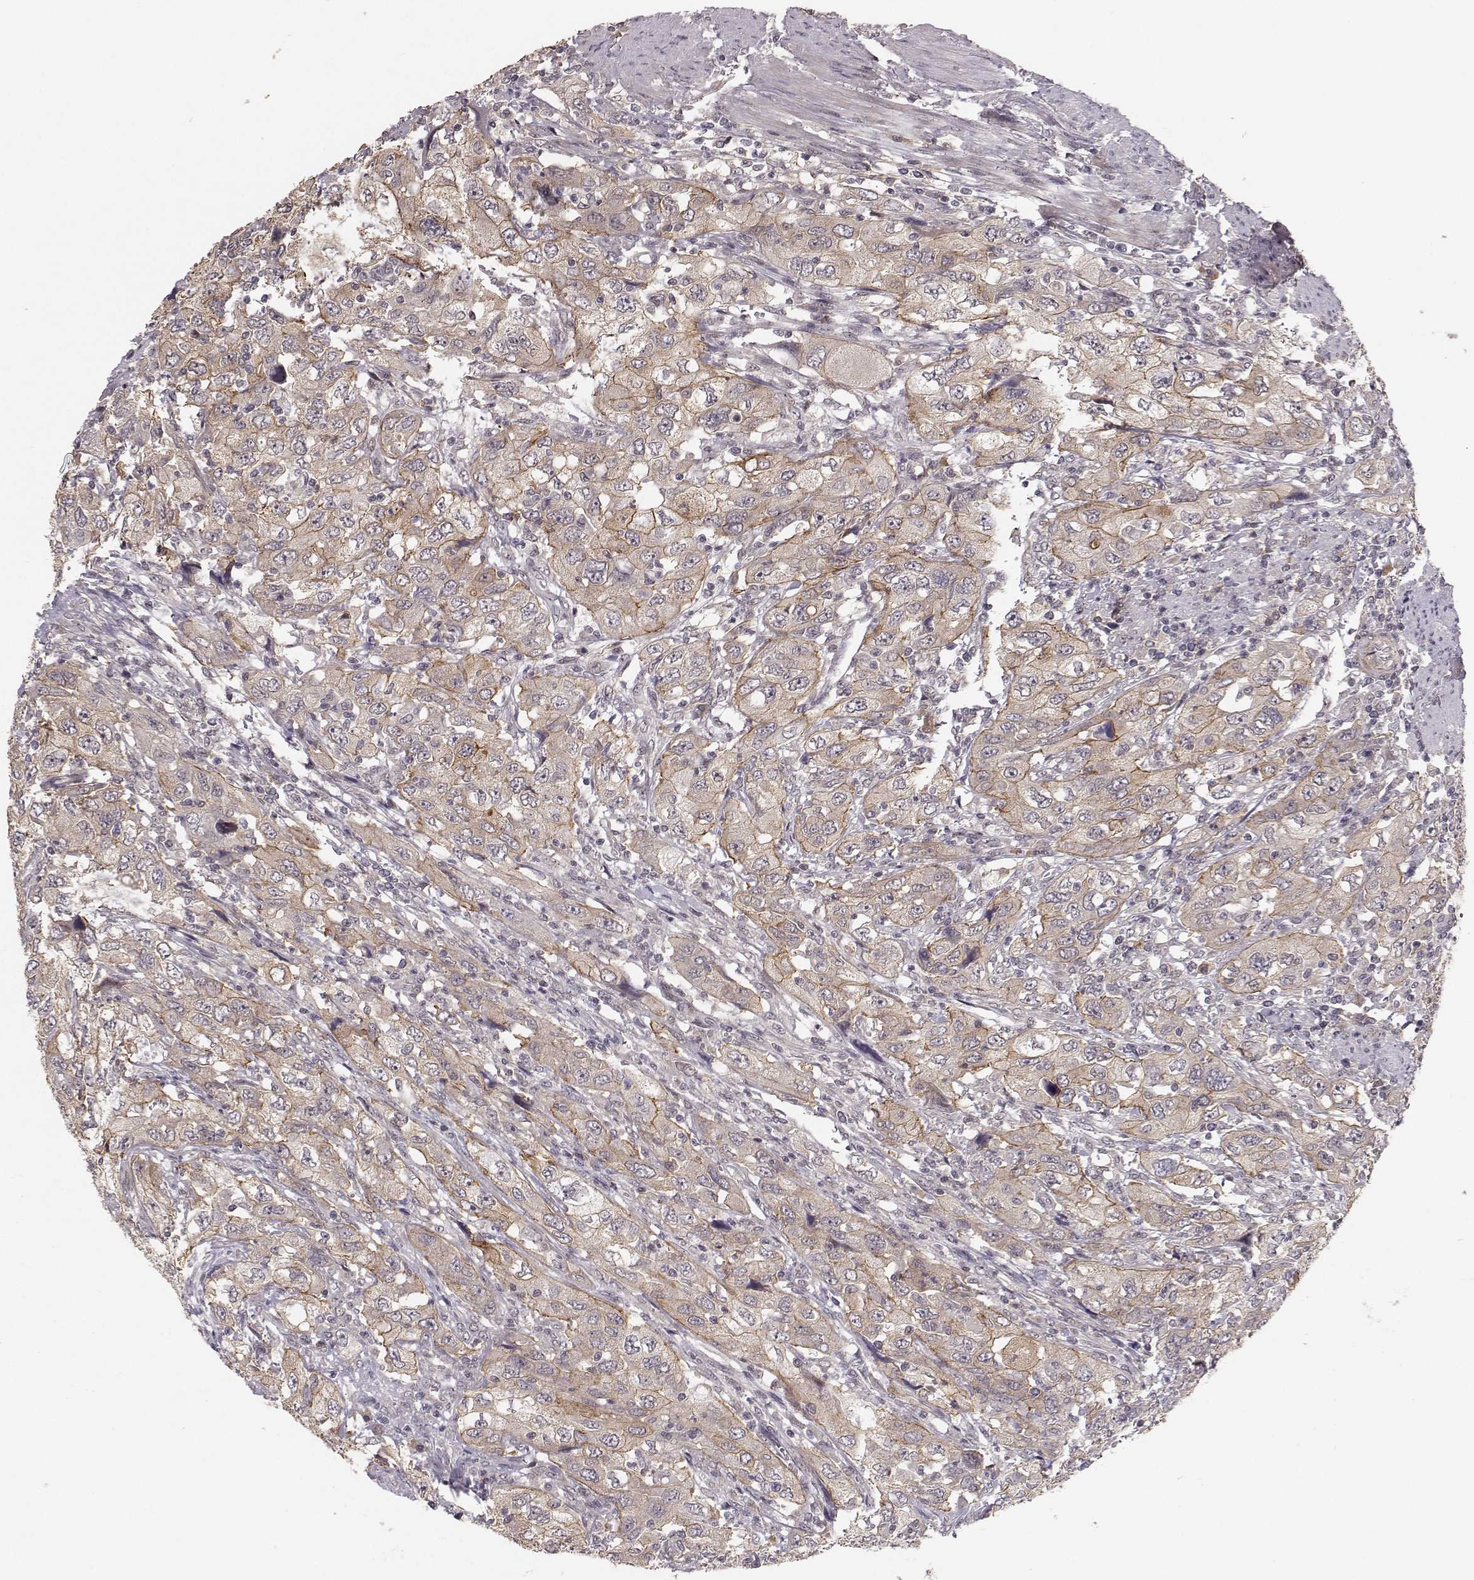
{"staining": {"intensity": "moderate", "quantity": "<25%", "location": "cytoplasmic/membranous"}, "tissue": "urothelial cancer", "cell_type": "Tumor cells", "image_type": "cancer", "snomed": [{"axis": "morphology", "description": "Urothelial carcinoma, High grade"}, {"axis": "topography", "description": "Urinary bladder"}], "caption": "Immunohistochemical staining of high-grade urothelial carcinoma demonstrates moderate cytoplasmic/membranous protein staining in about <25% of tumor cells.", "gene": "PLEKHG3", "patient": {"sex": "male", "age": 76}}